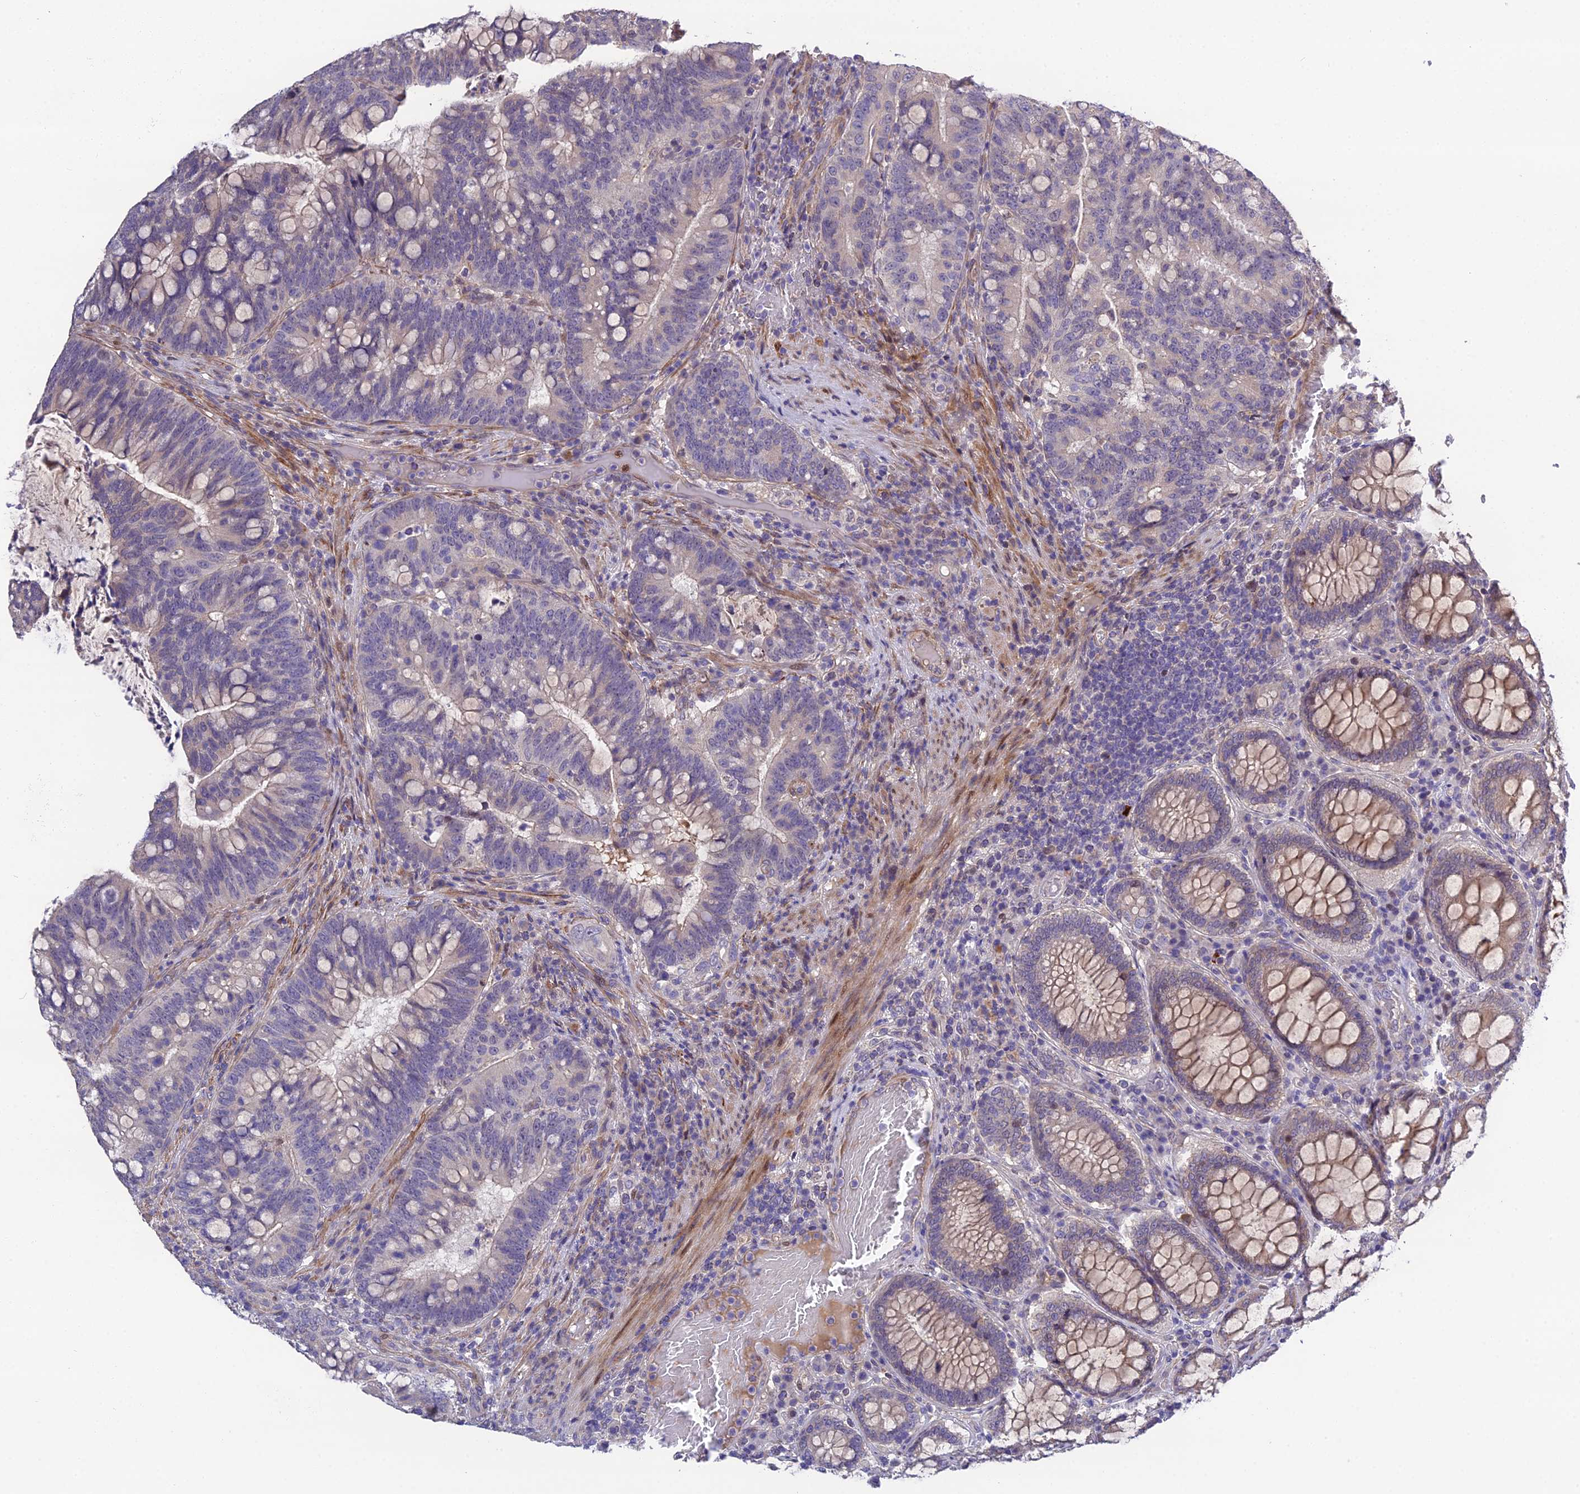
{"staining": {"intensity": "negative", "quantity": "none", "location": "none"}, "tissue": "colorectal cancer", "cell_type": "Tumor cells", "image_type": "cancer", "snomed": [{"axis": "morphology", "description": "Adenocarcinoma, NOS"}, {"axis": "topography", "description": "Colon"}], "caption": "This is a micrograph of IHC staining of colorectal adenocarcinoma, which shows no positivity in tumor cells. The staining is performed using DAB brown chromogen with nuclei counter-stained in using hematoxylin.", "gene": "PUS10", "patient": {"sex": "female", "age": 66}}